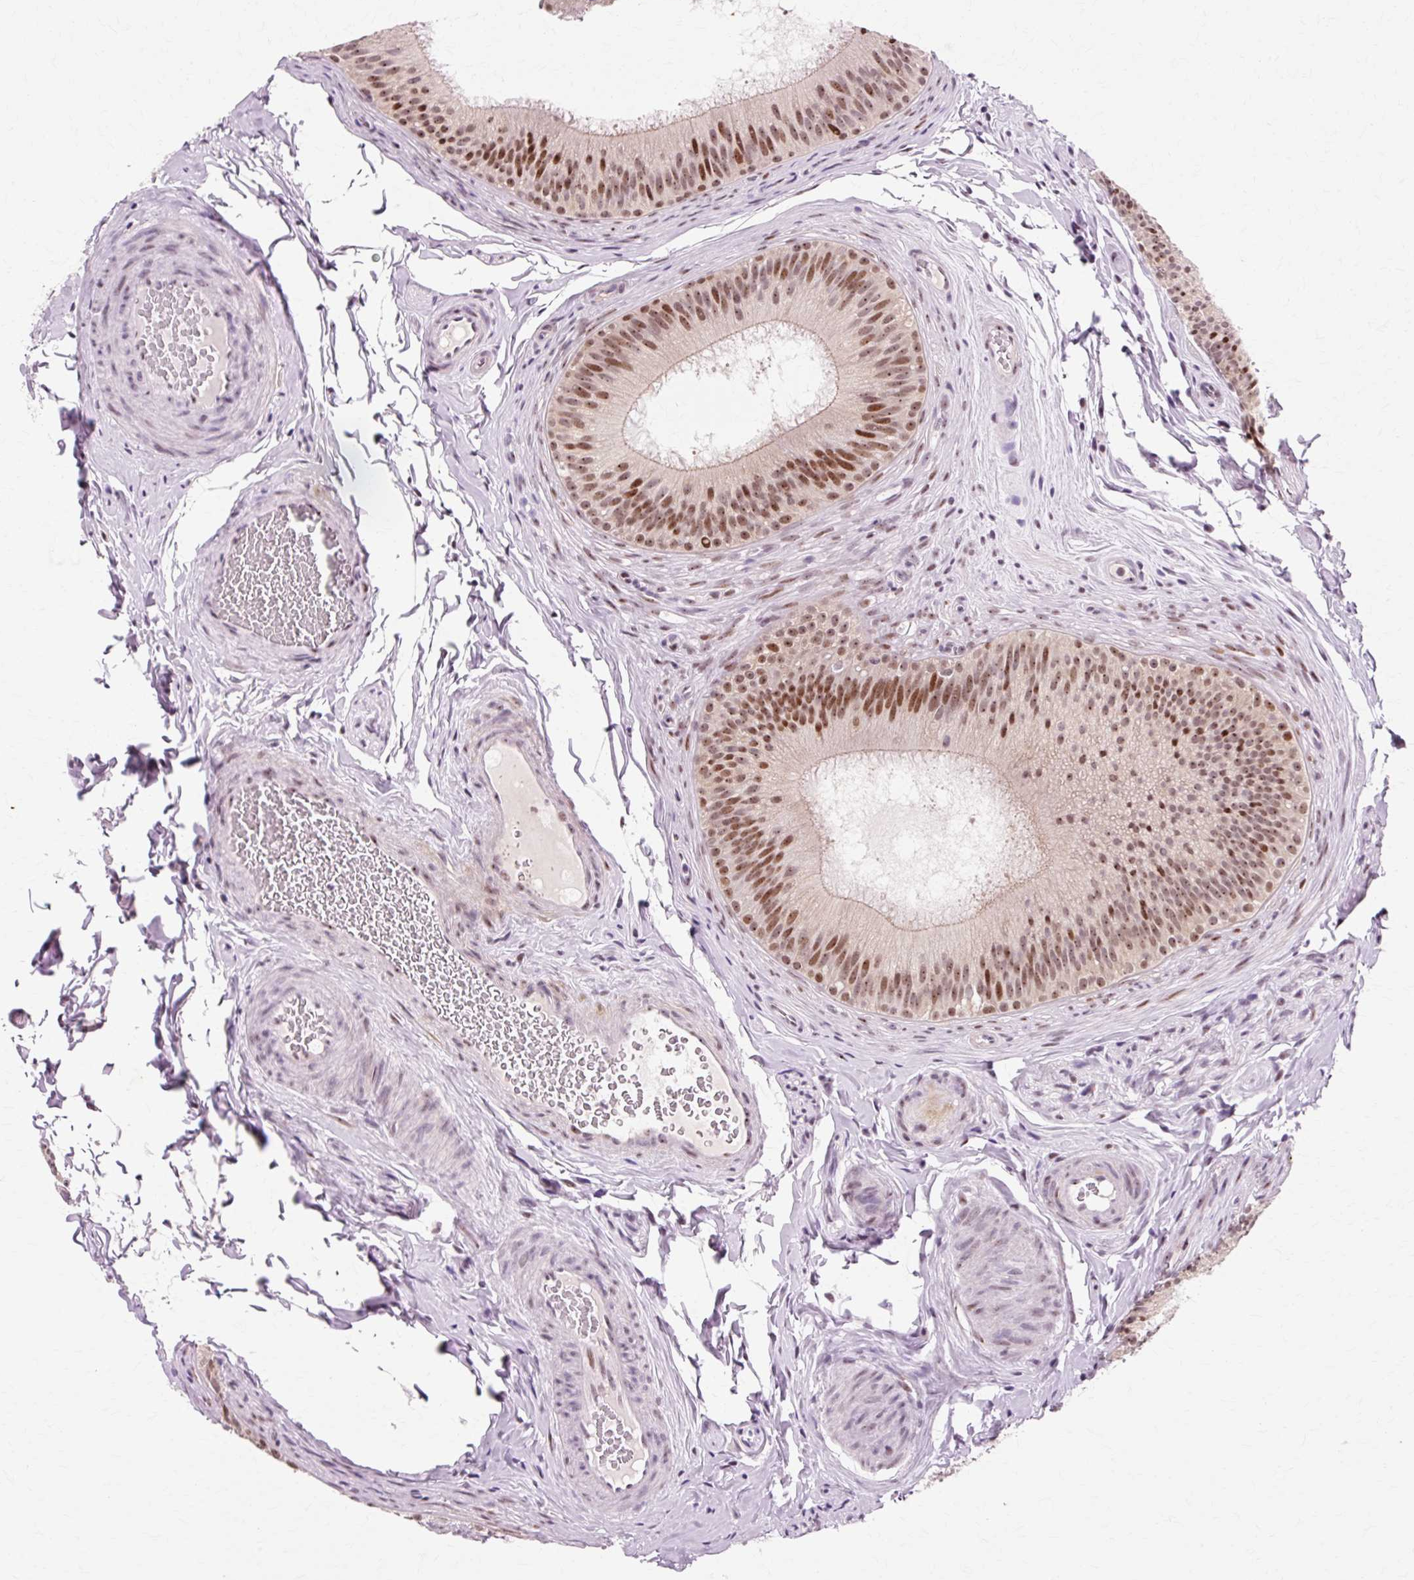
{"staining": {"intensity": "moderate", "quantity": ">75%", "location": "nuclear"}, "tissue": "epididymis", "cell_type": "Glandular cells", "image_type": "normal", "snomed": [{"axis": "morphology", "description": "Normal tissue, NOS"}, {"axis": "topography", "description": "Epididymis"}], "caption": "IHC photomicrograph of unremarkable epididymis: epididymis stained using immunohistochemistry displays medium levels of moderate protein expression localized specifically in the nuclear of glandular cells, appearing as a nuclear brown color.", "gene": "MACROD2", "patient": {"sex": "male", "age": 24}}